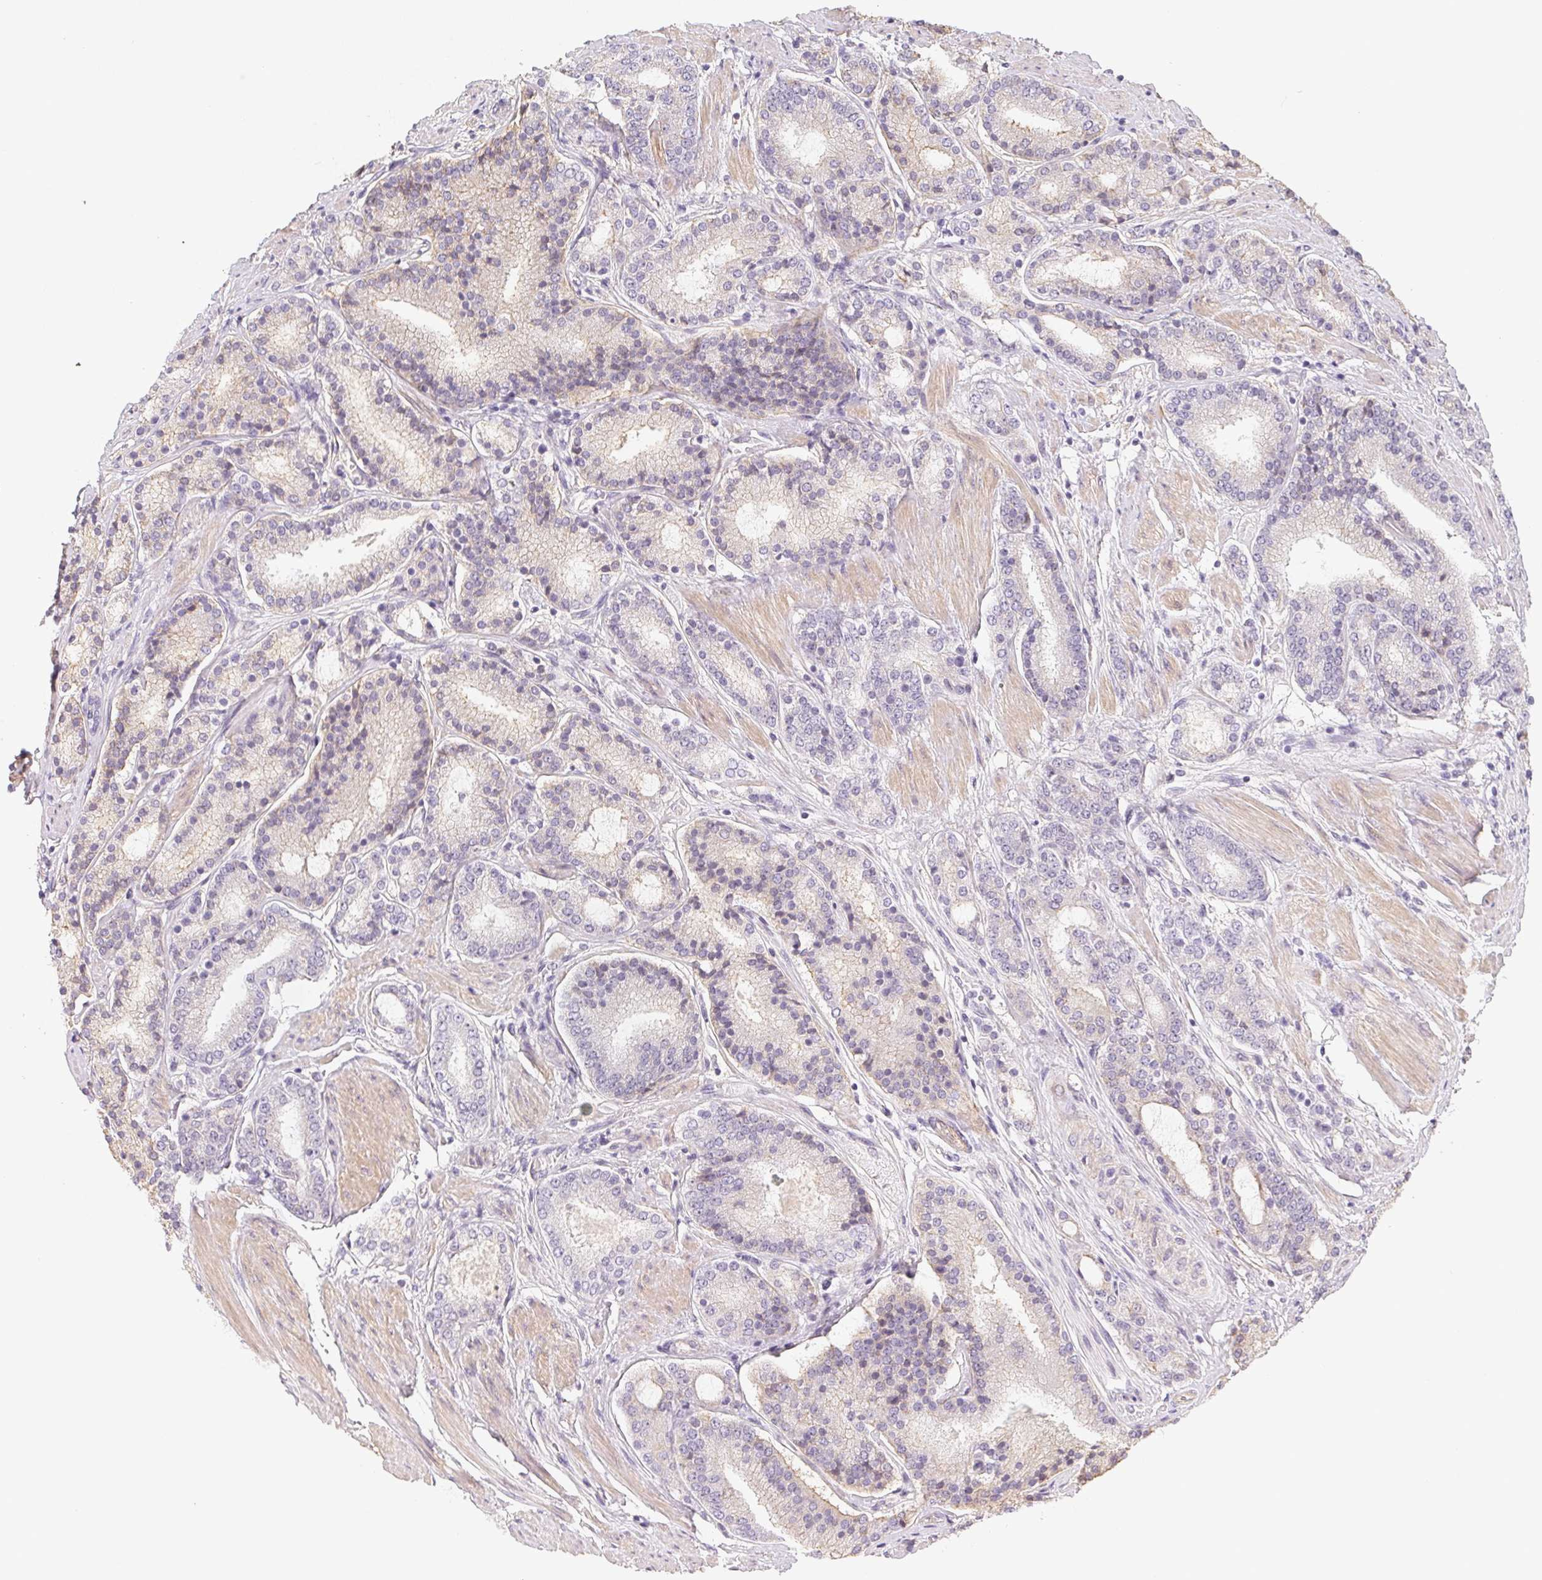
{"staining": {"intensity": "weak", "quantity": "<25%", "location": "cytoplasmic/membranous"}, "tissue": "prostate cancer", "cell_type": "Tumor cells", "image_type": "cancer", "snomed": [{"axis": "morphology", "description": "Adenocarcinoma, High grade"}, {"axis": "topography", "description": "Prostate"}], "caption": "High power microscopy micrograph of an immunohistochemistry (IHC) photomicrograph of high-grade adenocarcinoma (prostate), revealing no significant positivity in tumor cells. (Stains: DAB (3,3'-diaminobenzidine) IHC with hematoxylin counter stain, Microscopy: brightfield microscopy at high magnification).", "gene": "LRRC23", "patient": {"sex": "male", "age": 63}}